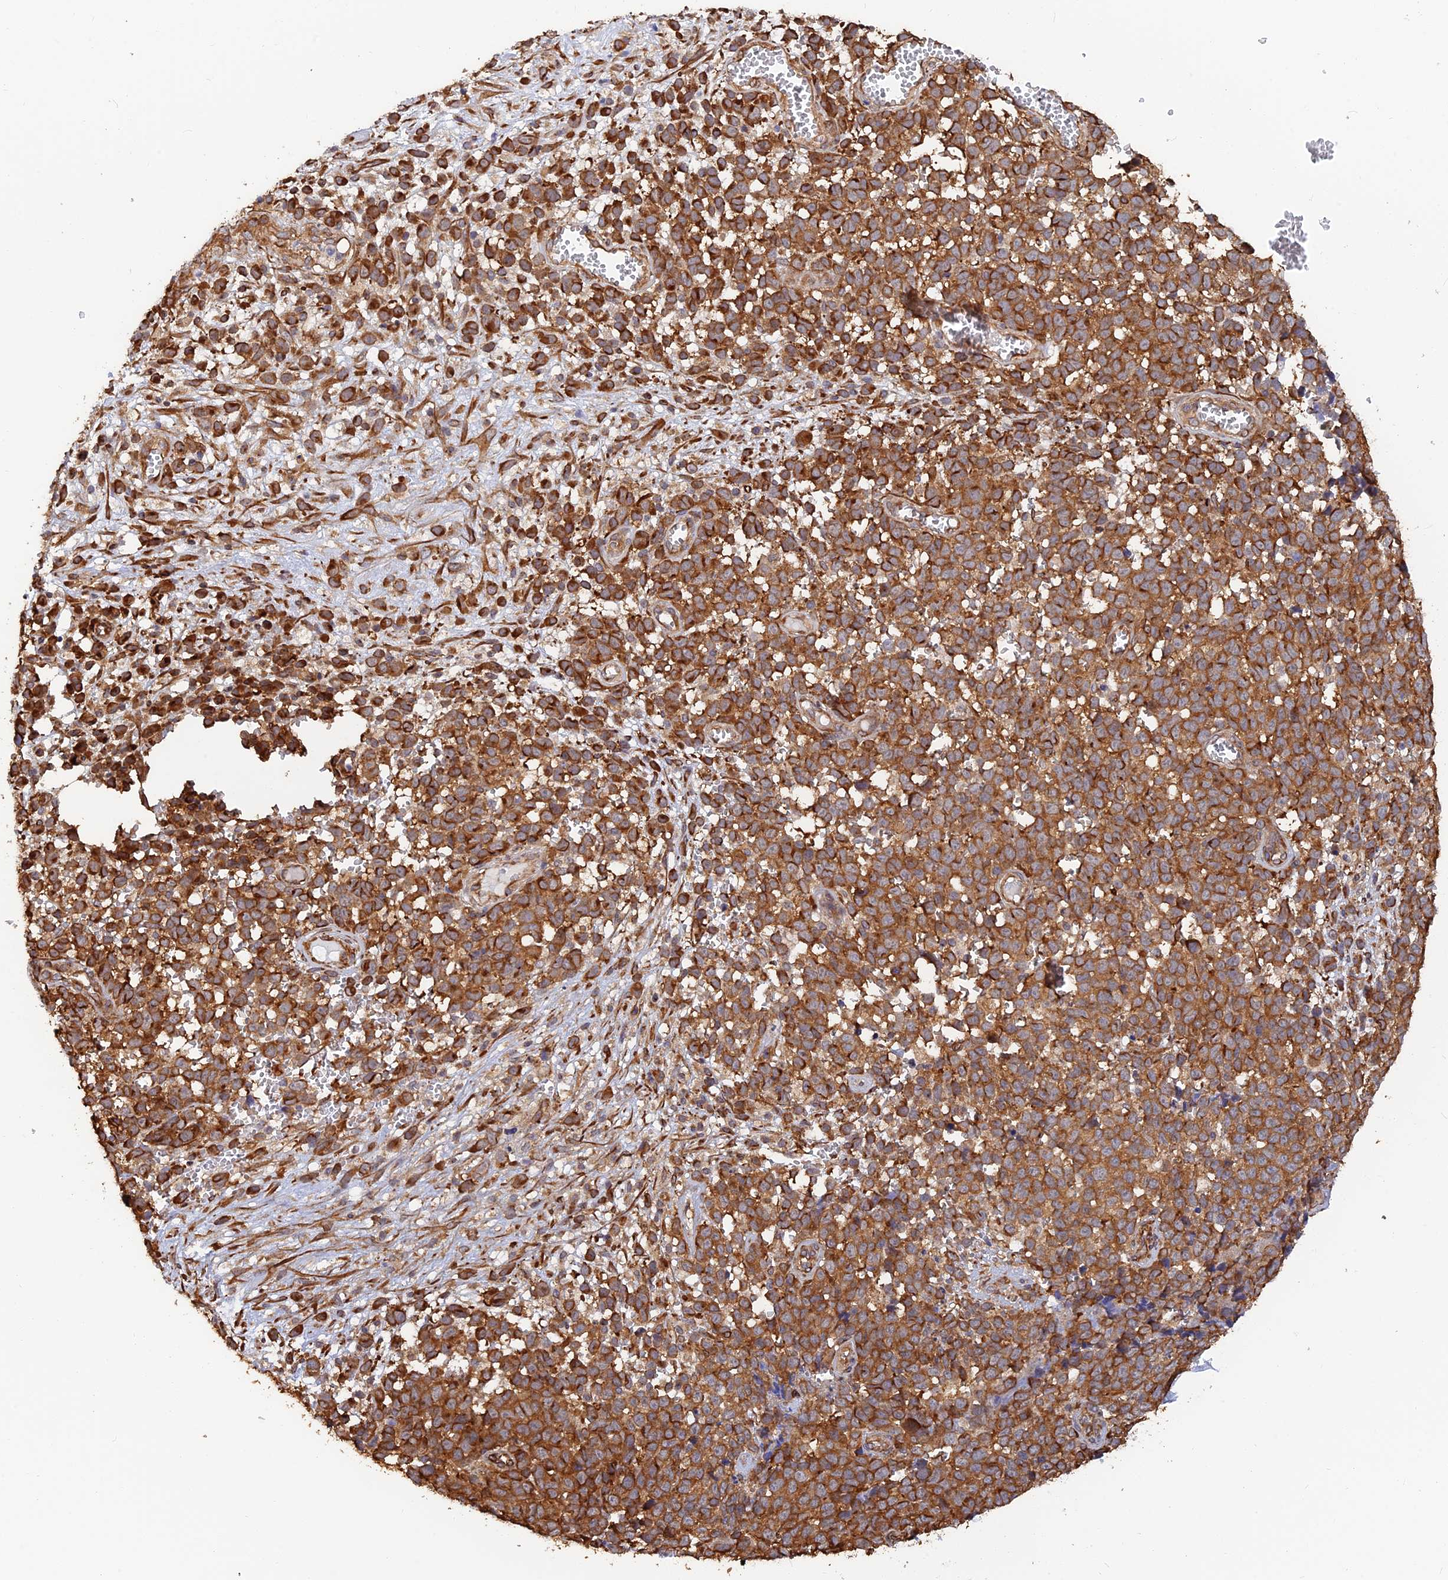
{"staining": {"intensity": "strong", "quantity": ">75%", "location": "cytoplasmic/membranous"}, "tissue": "melanoma", "cell_type": "Tumor cells", "image_type": "cancer", "snomed": [{"axis": "morphology", "description": "Malignant melanoma, NOS"}, {"axis": "topography", "description": "Nose, NOS"}], "caption": "Immunohistochemistry (IHC) image of neoplastic tissue: human melanoma stained using immunohistochemistry displays high levels of strong protein expression localized specifically in the cytoplasmic/membranous of tumor cells, appearing as a cytoplasmic/membranous brown color.", "gene": "WBP11", "patient": {"sex": "female", "age": 48}}